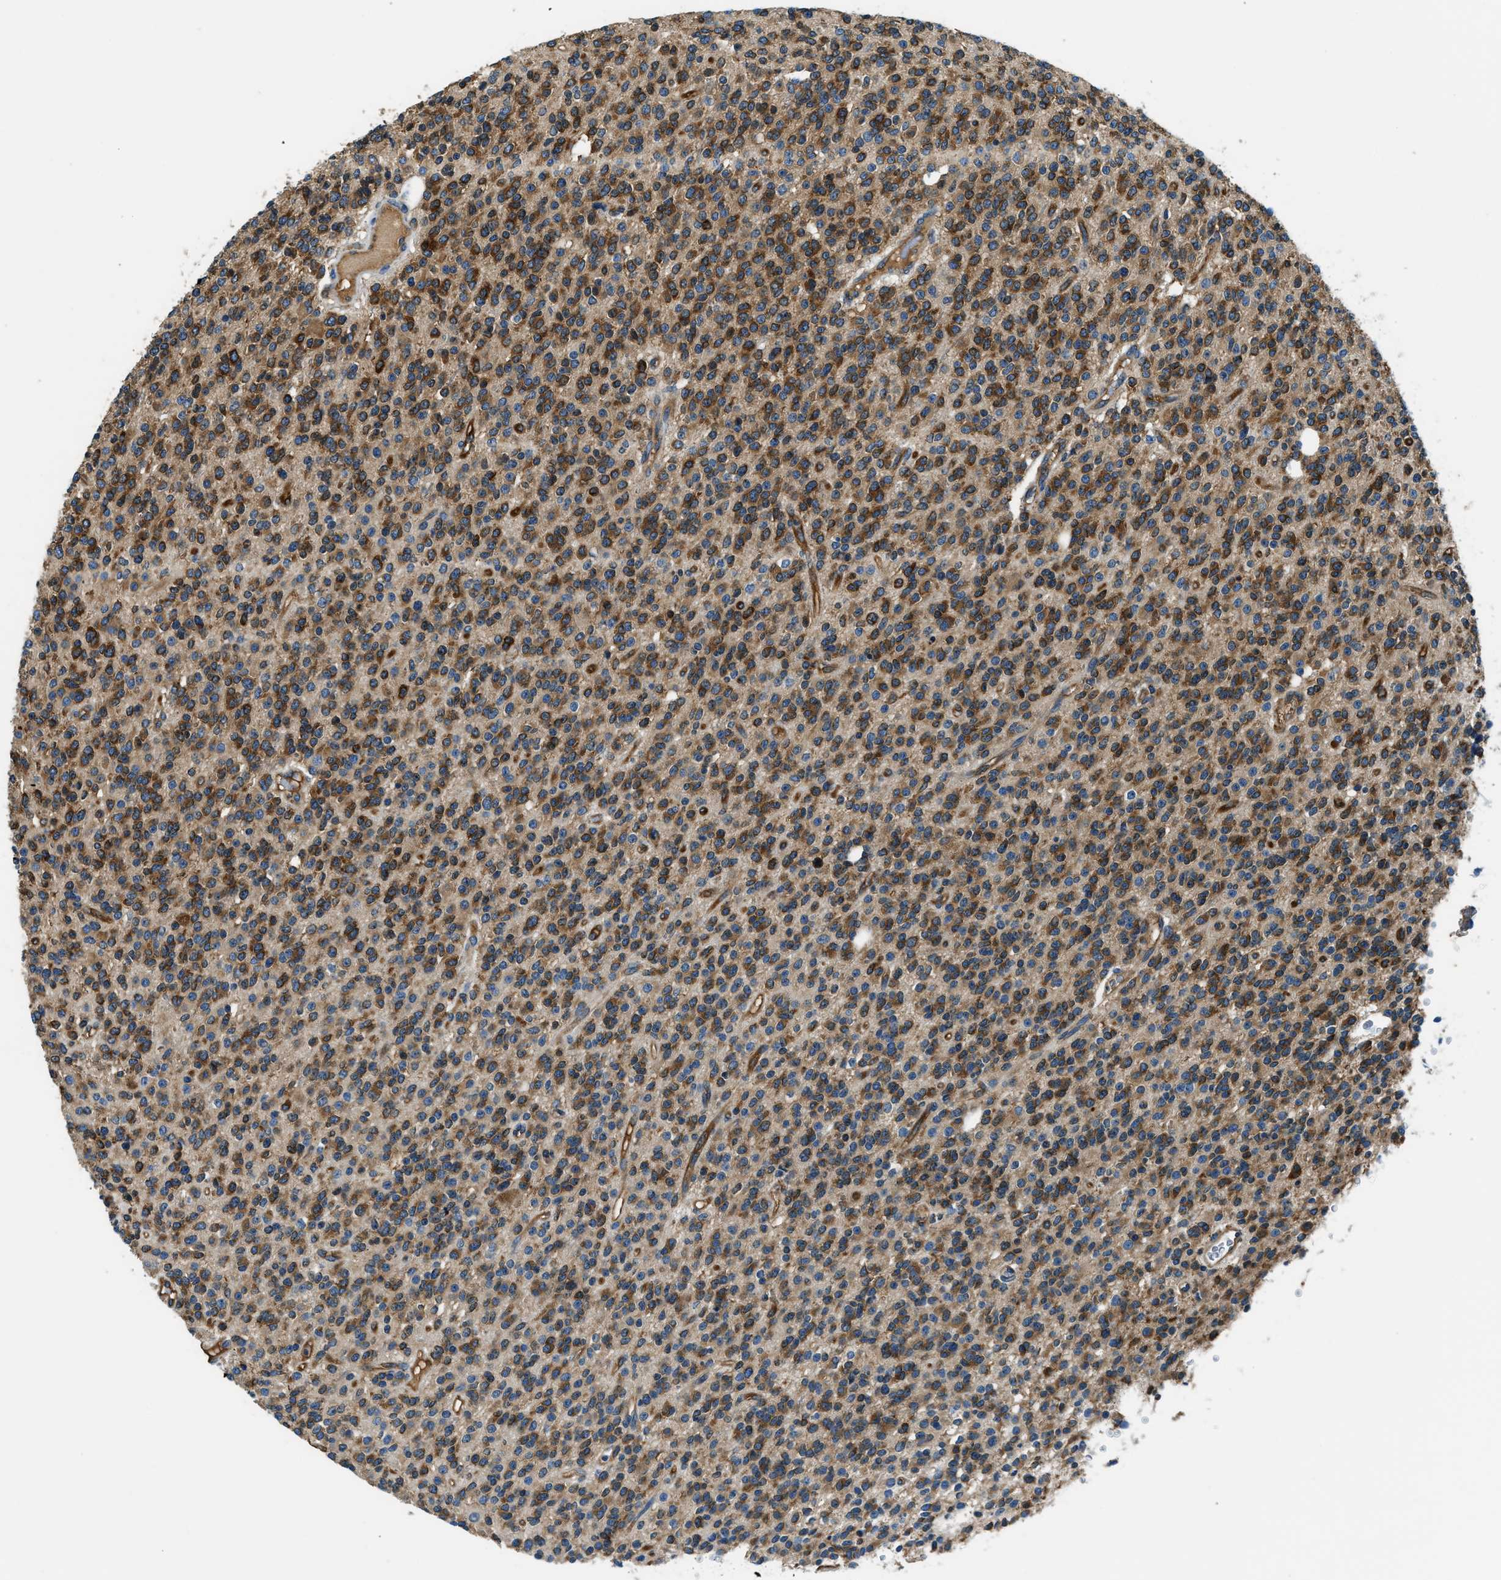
{"staining": {"intensity": "strong", "quantity": ">75%", "location": "cytoplasmic/membranous"}, "tissue": "glioma", "cell_type": "Tumor cells", "image_type": "cancer", "snomed": [{"axis": "morphology", "description": "Glioma, malignant, High grade"}, {"axis": "topography", "description": "Brain"}], "caption": "Glioma stained with a brown dye shows strong cytoplasmic/membranous positive staining in about >75% of tumor cells.", "gene": "EEA1", "patient": {"sex": "male", "age": 34}}